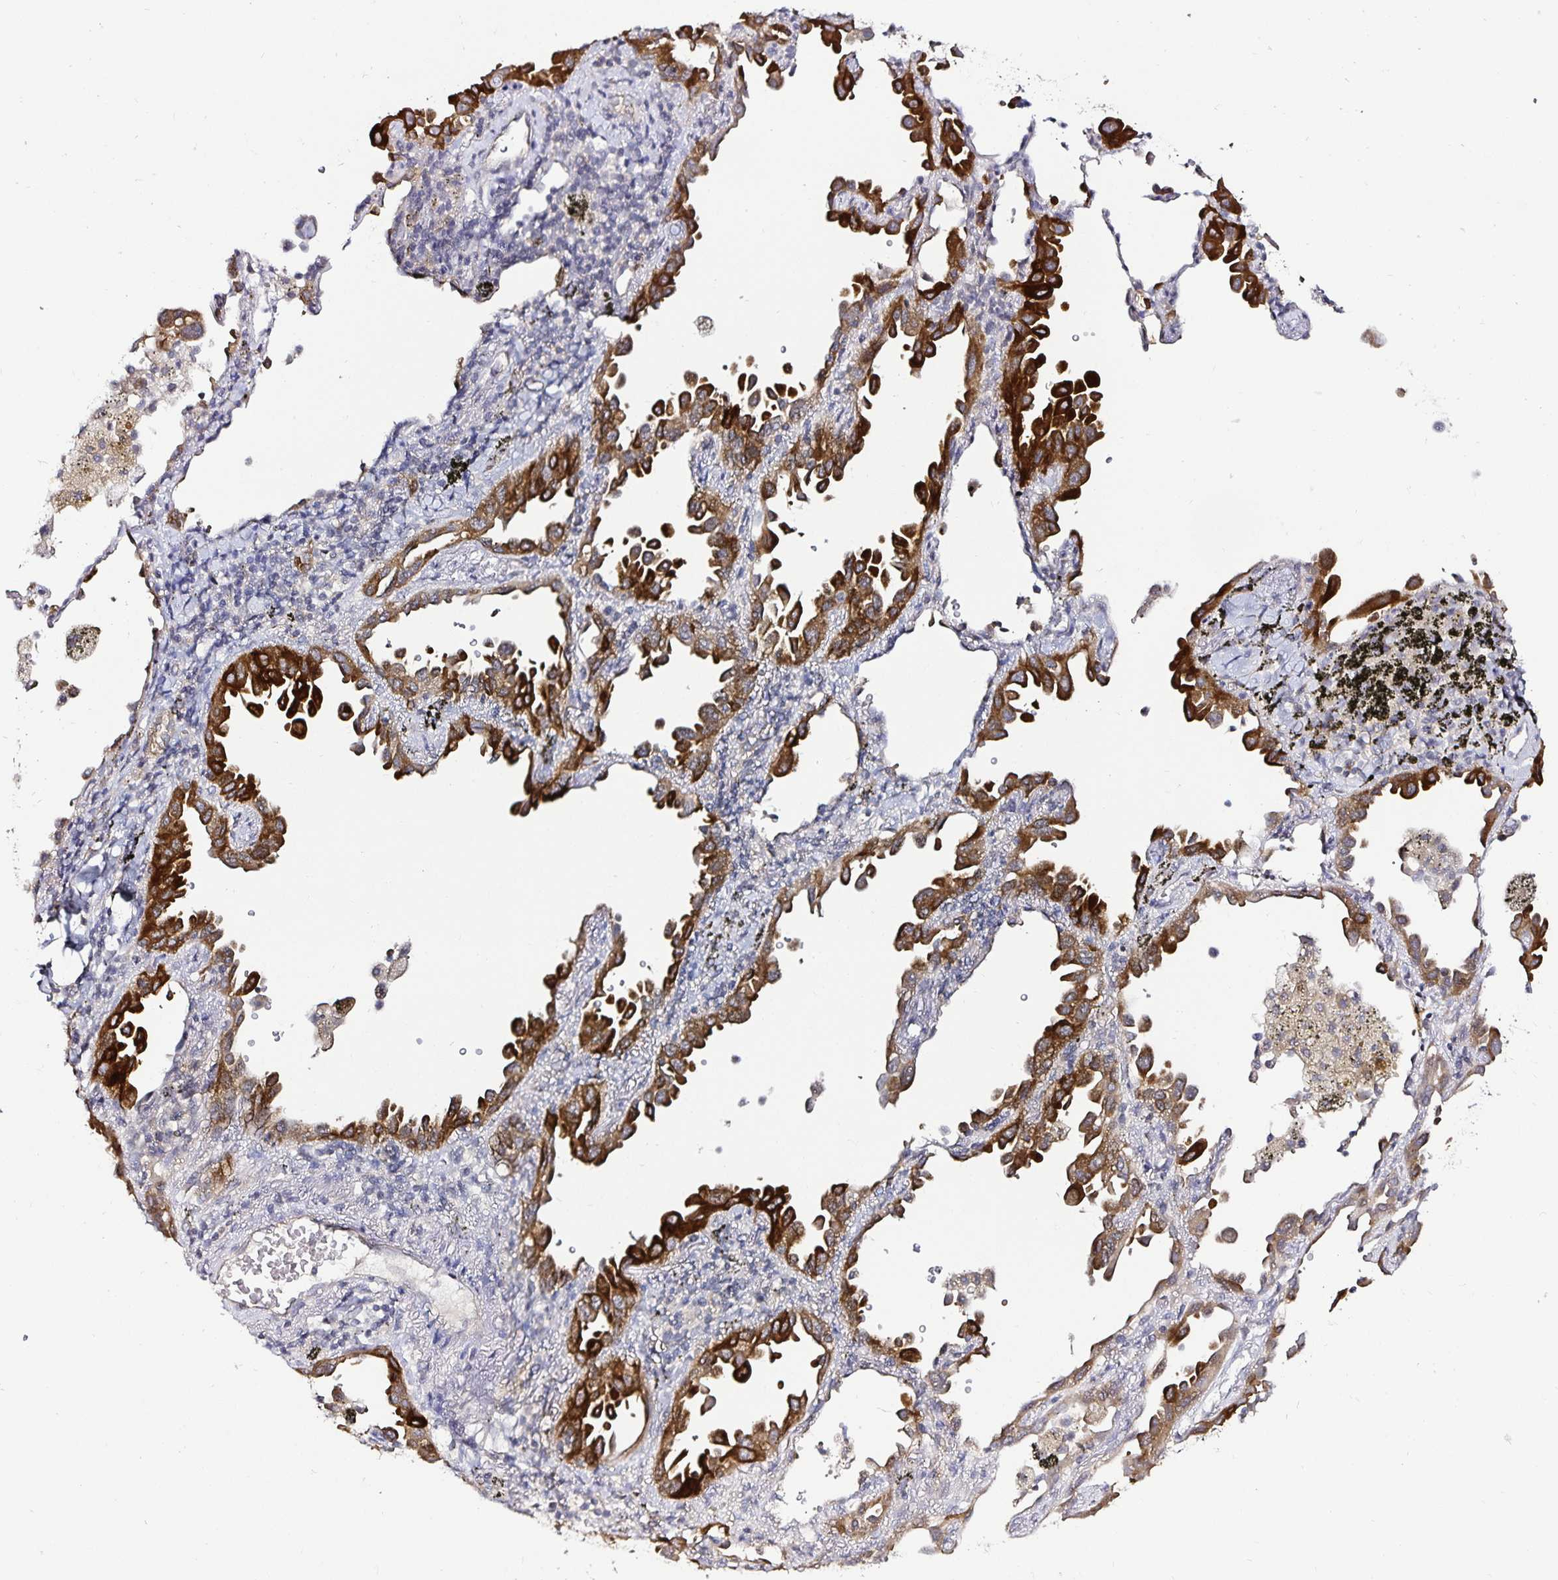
{"staining": {"intensity": "moderate", "quantity": "25%-75%", "location": "cytoplasmic/membranous"}, "tissue": "lung cancer", "cell_type": "Tumor cells", "image_type": "cancer", "snomed": [{"axis": "morphology", "description": "Adenocarcinoma, NOS"}, {"axis": "topography", "description": "Lung"}], "caption": "This micrograph displays lung cancer (adenocarcinoma) stained with immunohistochemistry to label a protein in brown. The cytoplasmic/membranous of tumor cells show moderate positivity for the protein. Nuclei are counter-stained blue.", "gene": "ACSL5", "patient": {"sex": "male", "age": 68}}